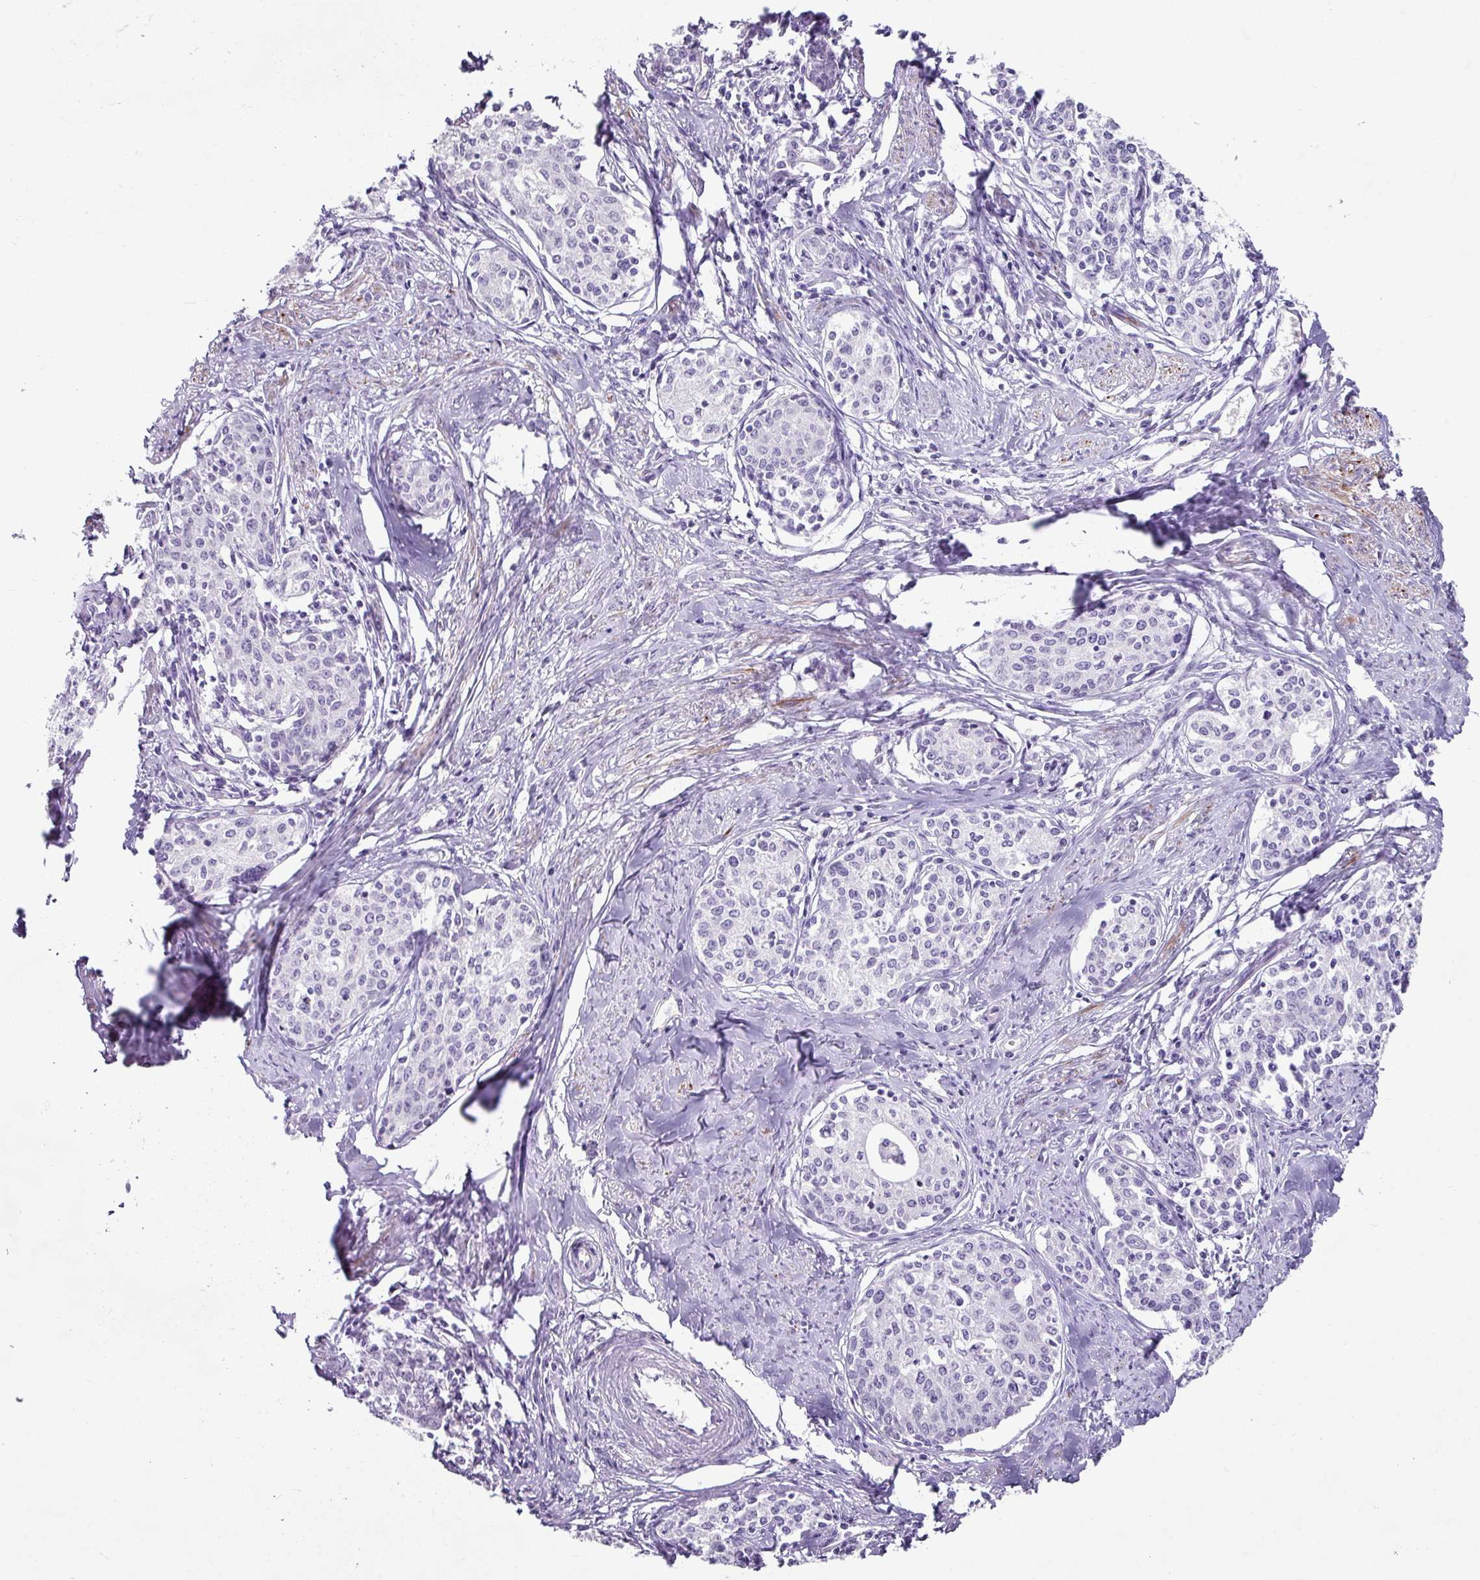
{"staining": {"intensity": "negative", "quantity": "none", "location": "none"}, "tissue": "cervical cancer", "cell_type": "Tumor cells", "image_type": "cancer", "snomed": [{"axis": "morphology", "description": "Squamous cell carcinoma, NOS"}, {"axis": "morphology", "description": "Adenocarcinoma, NOS"}, {"axis": "topography", "description": "Cervix"}], "caption": "IHC micrograph of human cervical cancer stained for a protein (brown), which displays no positivity in tumor cells. (DAB immunohistochemistry (IHC) visualized using brightfield microscopy, high magnification).", "gene": "TRA2A", "patient": {"sex": "female", "age": 52}}